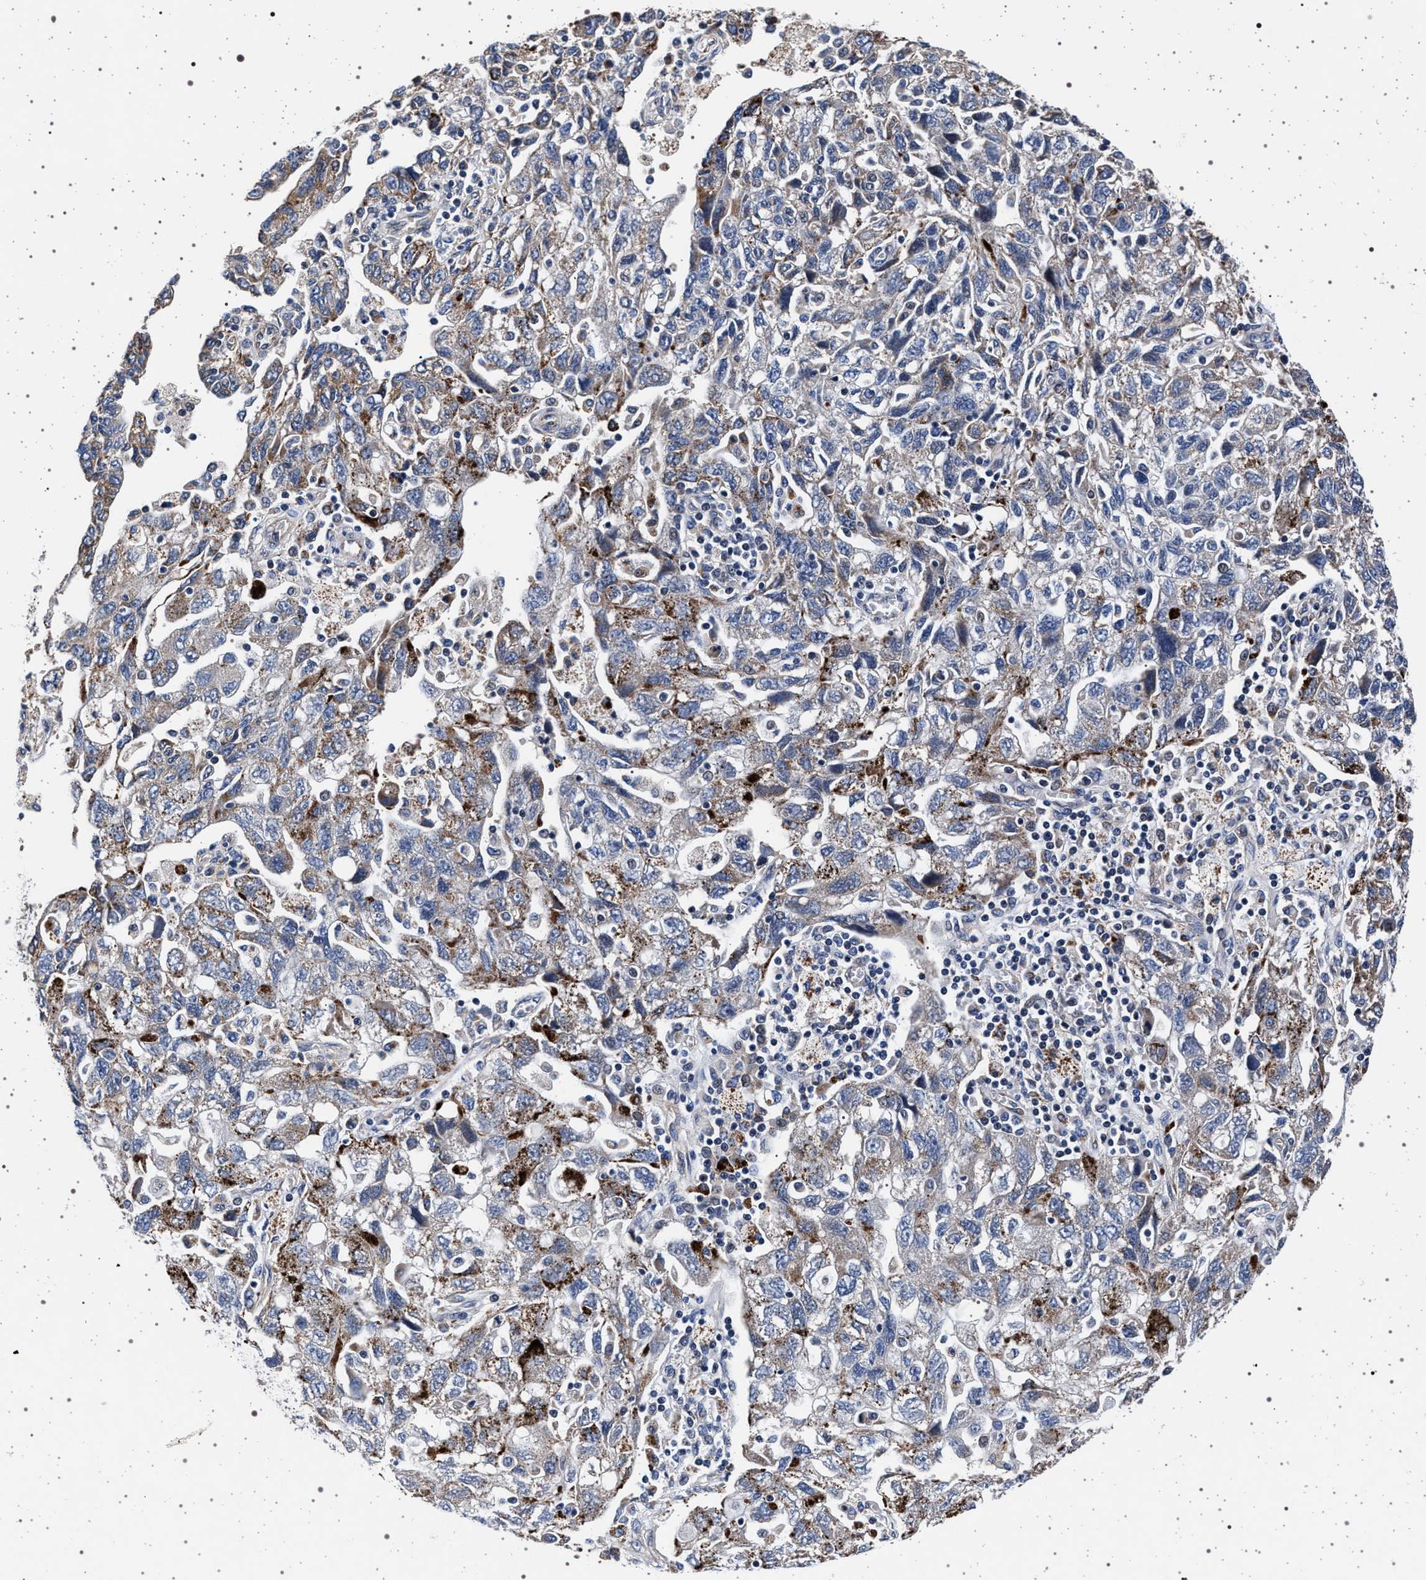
{"staining": {"intensity": "strong", "quantity": "<25%", "location": "cytoplasmic/membranous"}, "tissue": "ovarian cancer", "cell_type": "Tumor cells", "image_type": "cancer", "snomed": [{"axis": "morphology", "description": "Carcinoma, NOS"}, {"axis": "morphology", "description": "Cystadenocarcinoma, serous, NOS"}, {"axis": "topography", "description": "Ovary"}], "caption": "Immunohistochemical staining of ovarian carcinoma shows medium levels of strong cytoplasmic/membranous expression in about <25% of tumor cells.", "gene": "KCNK6", "patient": {"sex": "female", "age": 69}}